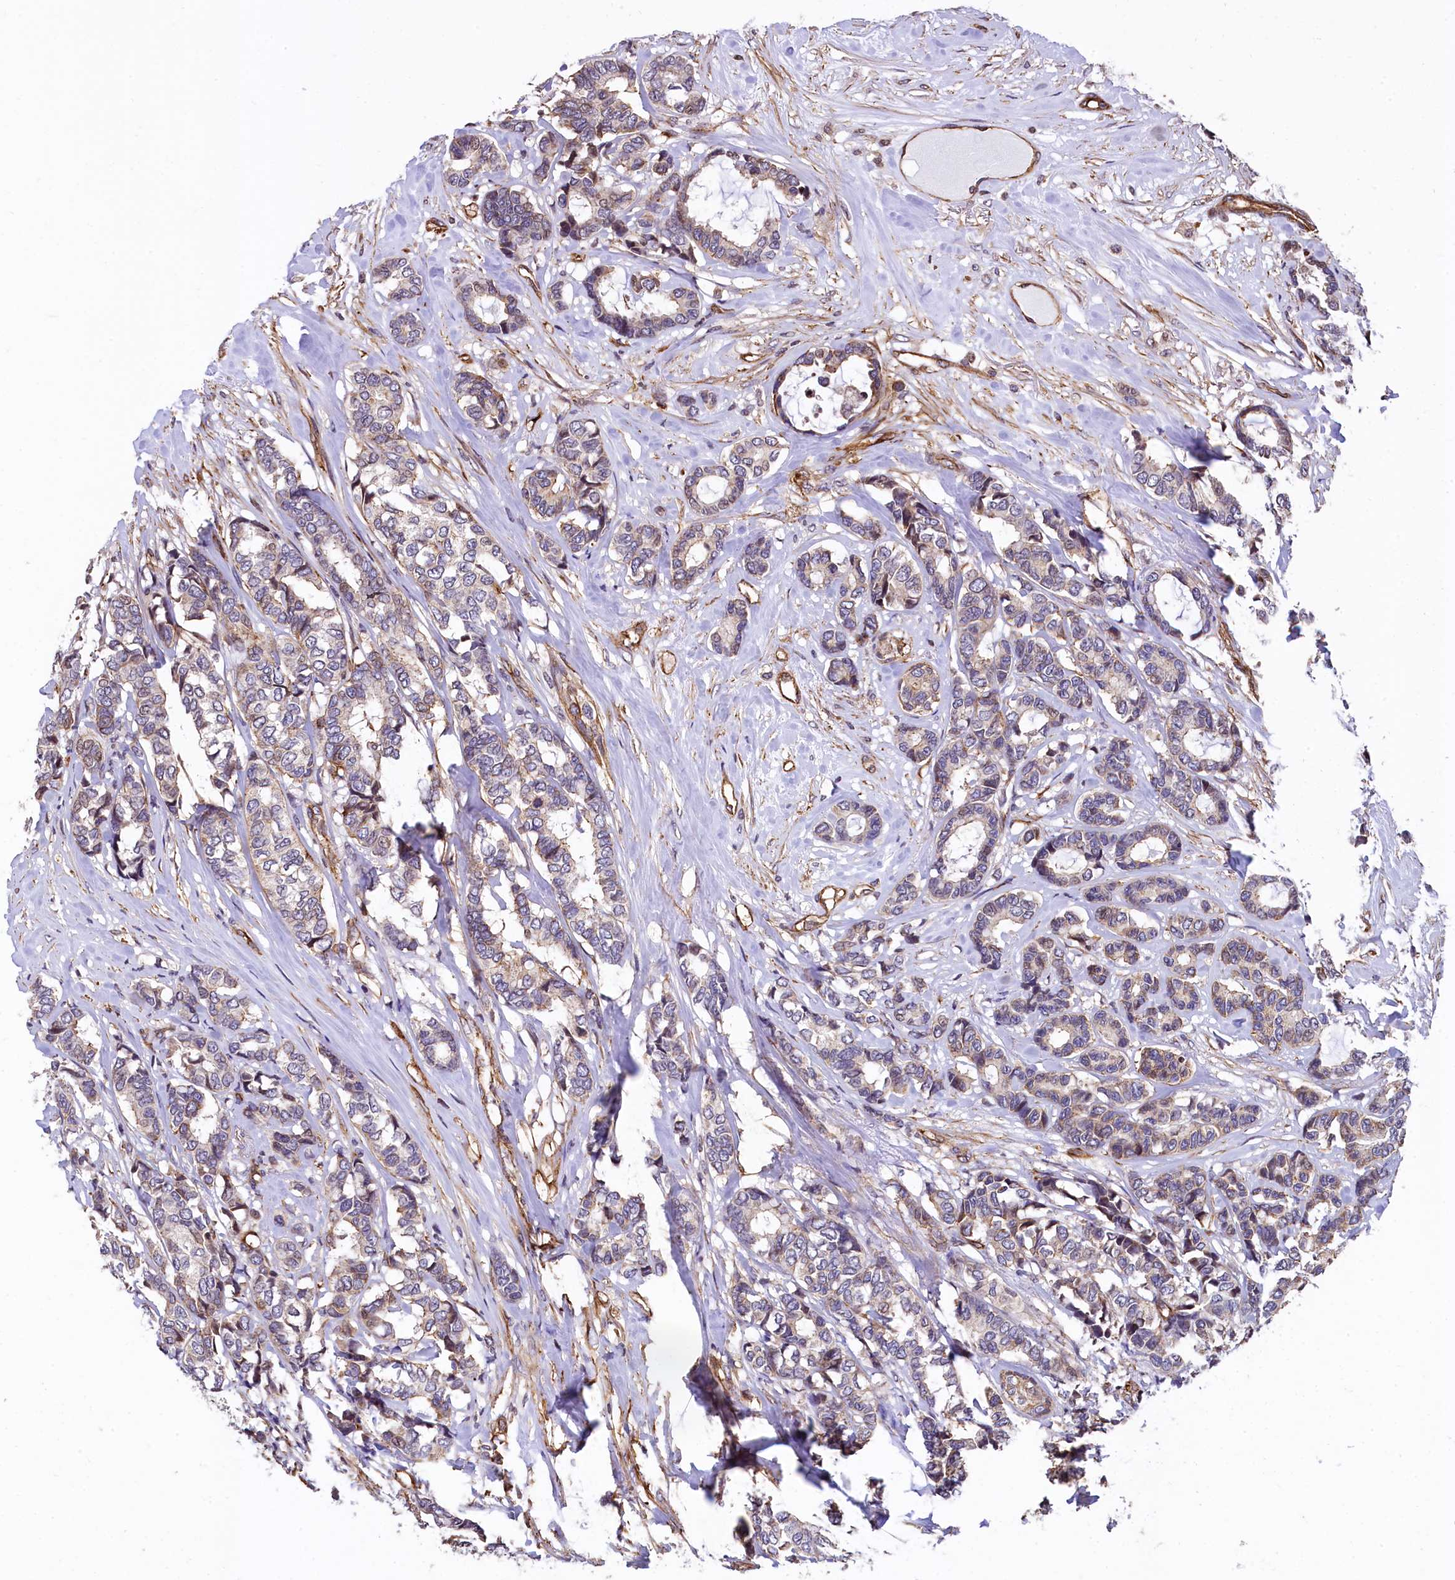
{"staining": {"intensity": "weak", "quantity": "25%-75%", "location": "cytoplasmic/membranous"}, "tissue": "breast cancer", "cell_type": "Tumor cells", "image_type": "cancer", "snomed": [{"axis": "morphology", "description": "Duct carcinoma"}, {"axis": "topography", "description": "Breast"}], "caption": "IHC photomicrograph of neoplastic tissue: human breast cancer stained using immunohistochemistry exhibits low levels of weak protein expression localized specifically in the cytoplasmic/membranous of tumor cells, appearing as a cytoplasmic/membranous brown color.", "gene": "ZNF2", "patient": {"sex": "female", "age": 87}}